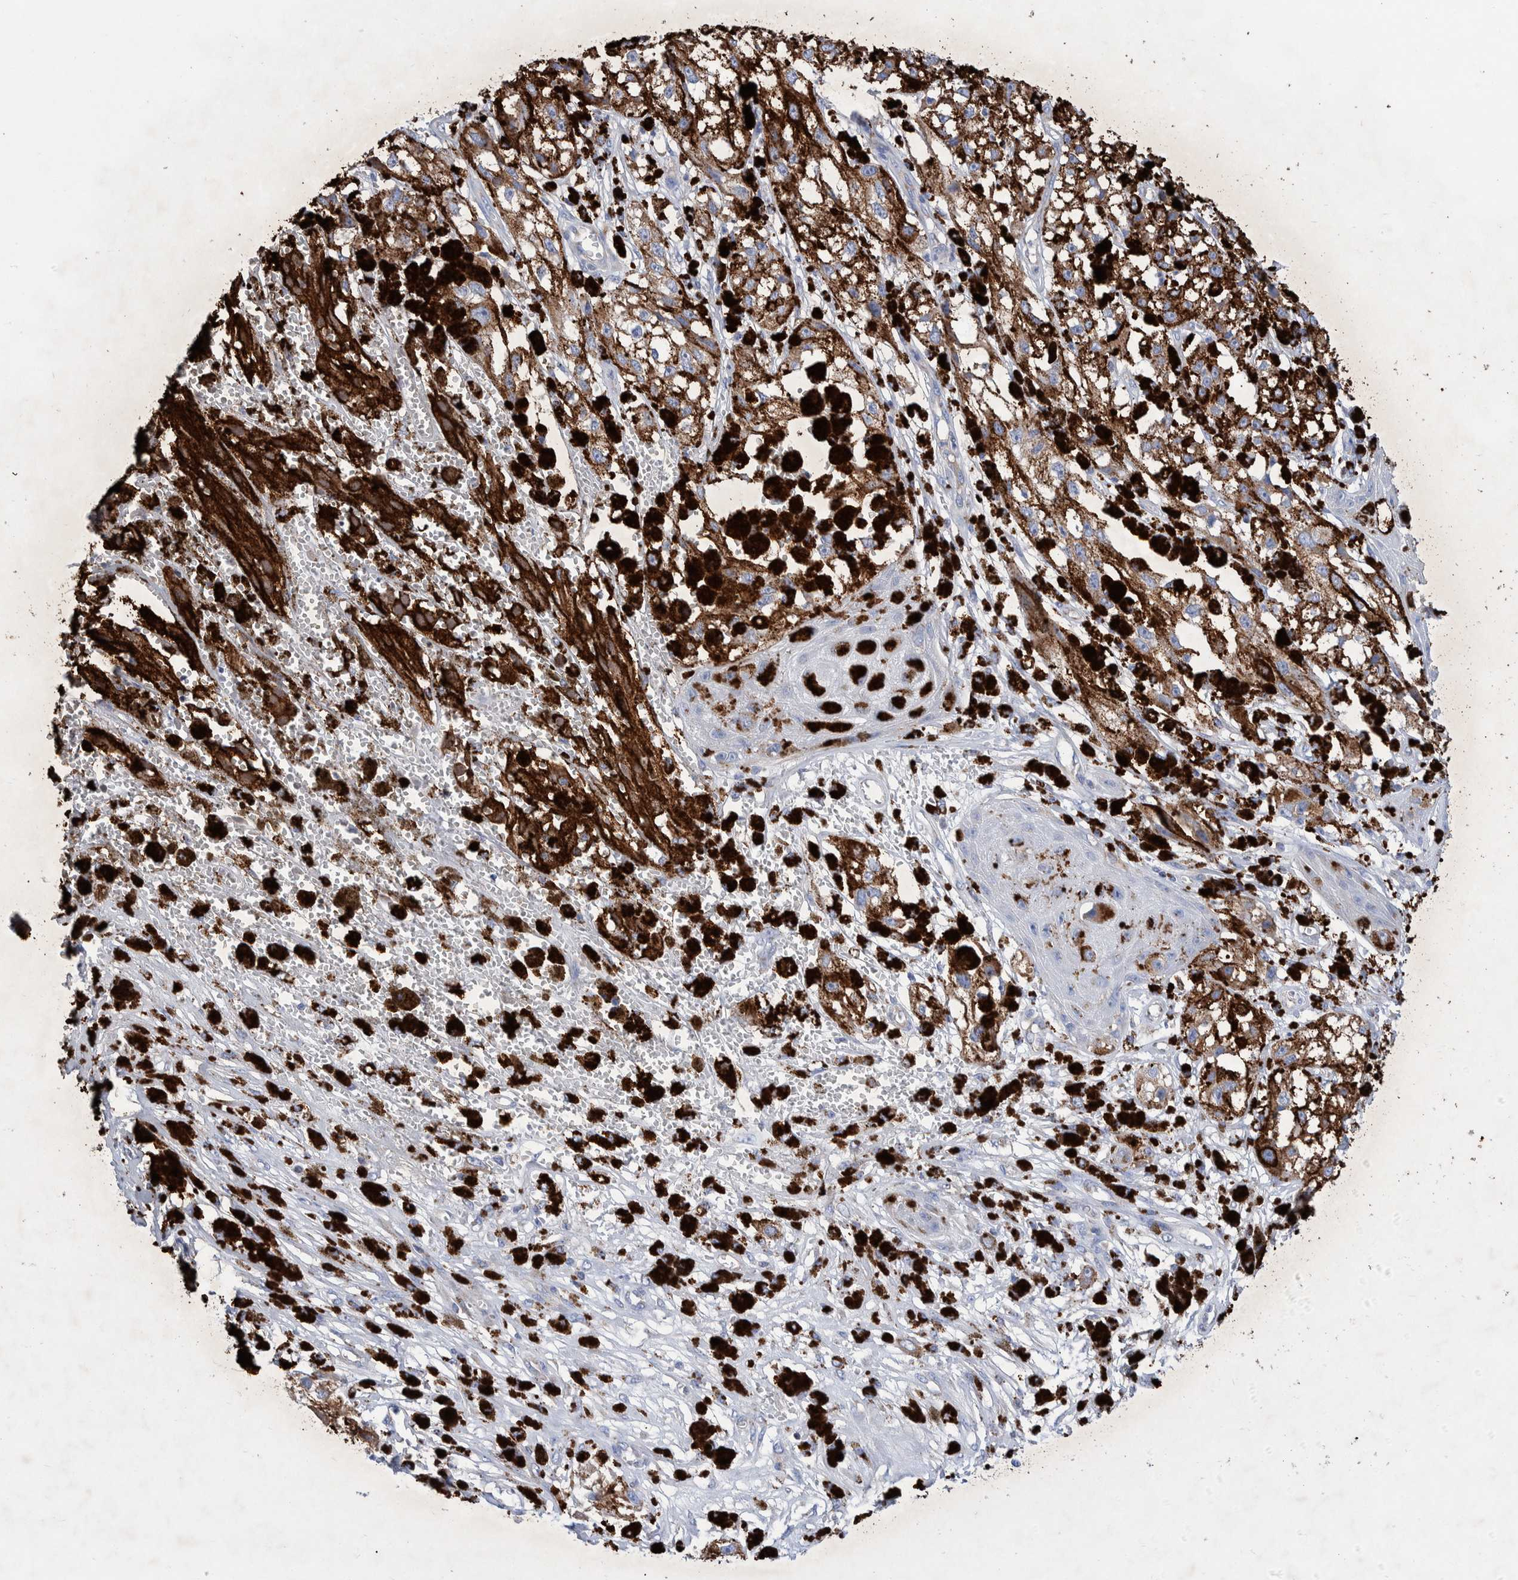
{"staining": {"intensity": "negative", "quantity": "none", "location": "none"}, "tissue": "melanoma", "cell_type": "Tumor cells", "image_type": "cancer", "snomed": [{"axis": "morphology", "description": "Malignant melanoma, NOS"}, {"axis": "topography", "description": "Skin"}], "caption": "This is an IHC micrograph of malignant melanoma. There is no expression in tumor cells.", "gene": "DECR1", "patient": {"sex": "male", "age": 88}}